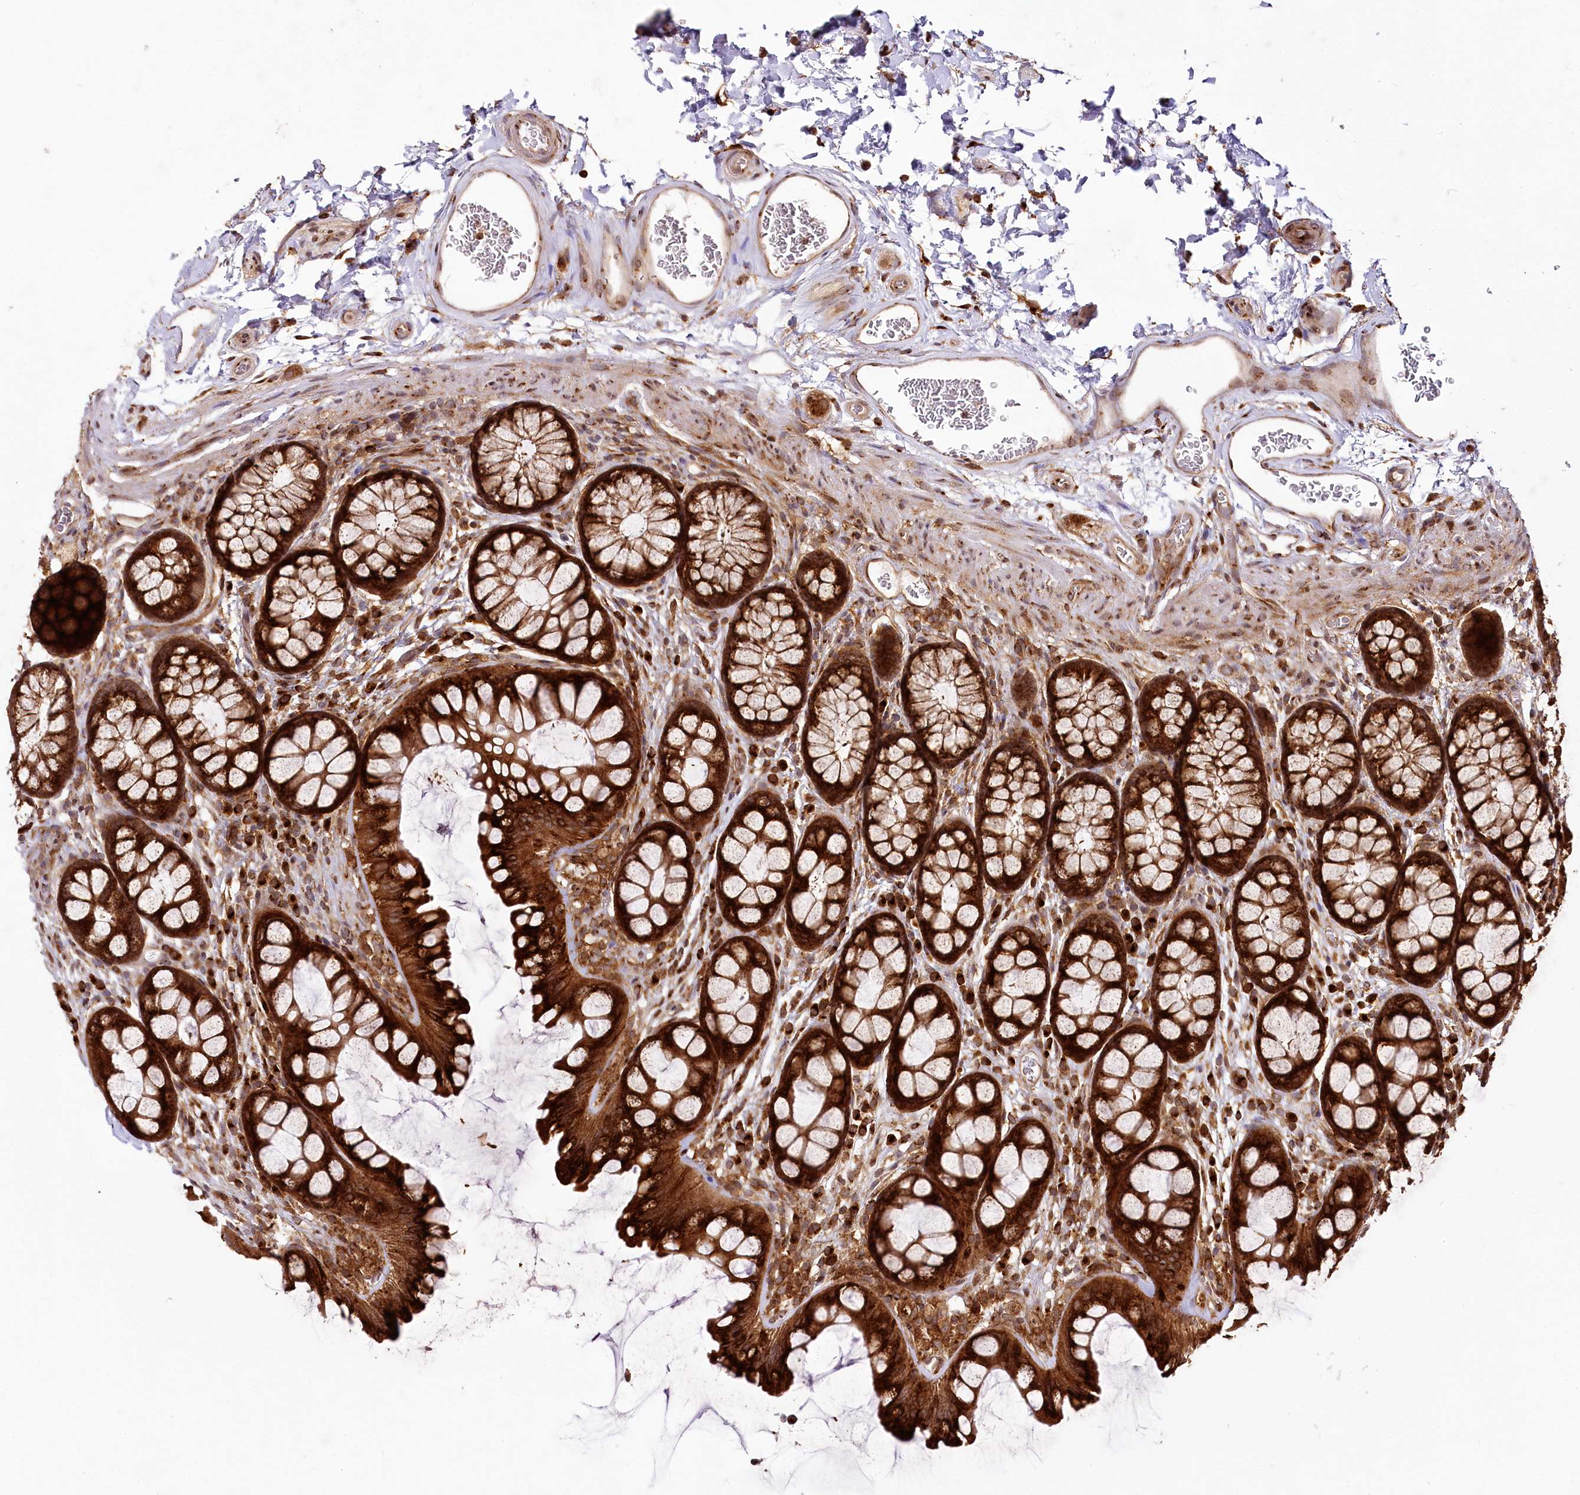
{"staining": {"intensity": "moderate", "quantity": ">75%", "location": "cytoplasmic/membranous"}, "tissue": "colon", "cell_type": "Endothelial cells", "image_type": "normal", "snomed": [{"axis": "morphology", "description": "Normal tissue, NOS"}, {"axis": "topography", "description": "Colon"}], "caption": "About >75% of endothelial cells in unremarkable colon demonstrate moderate cytoplasmic/membranous protein expression as visualized by brown immunohistochemical staining.", "gene": "COPG1", "patient": {"sex": "female", "age": 82}}